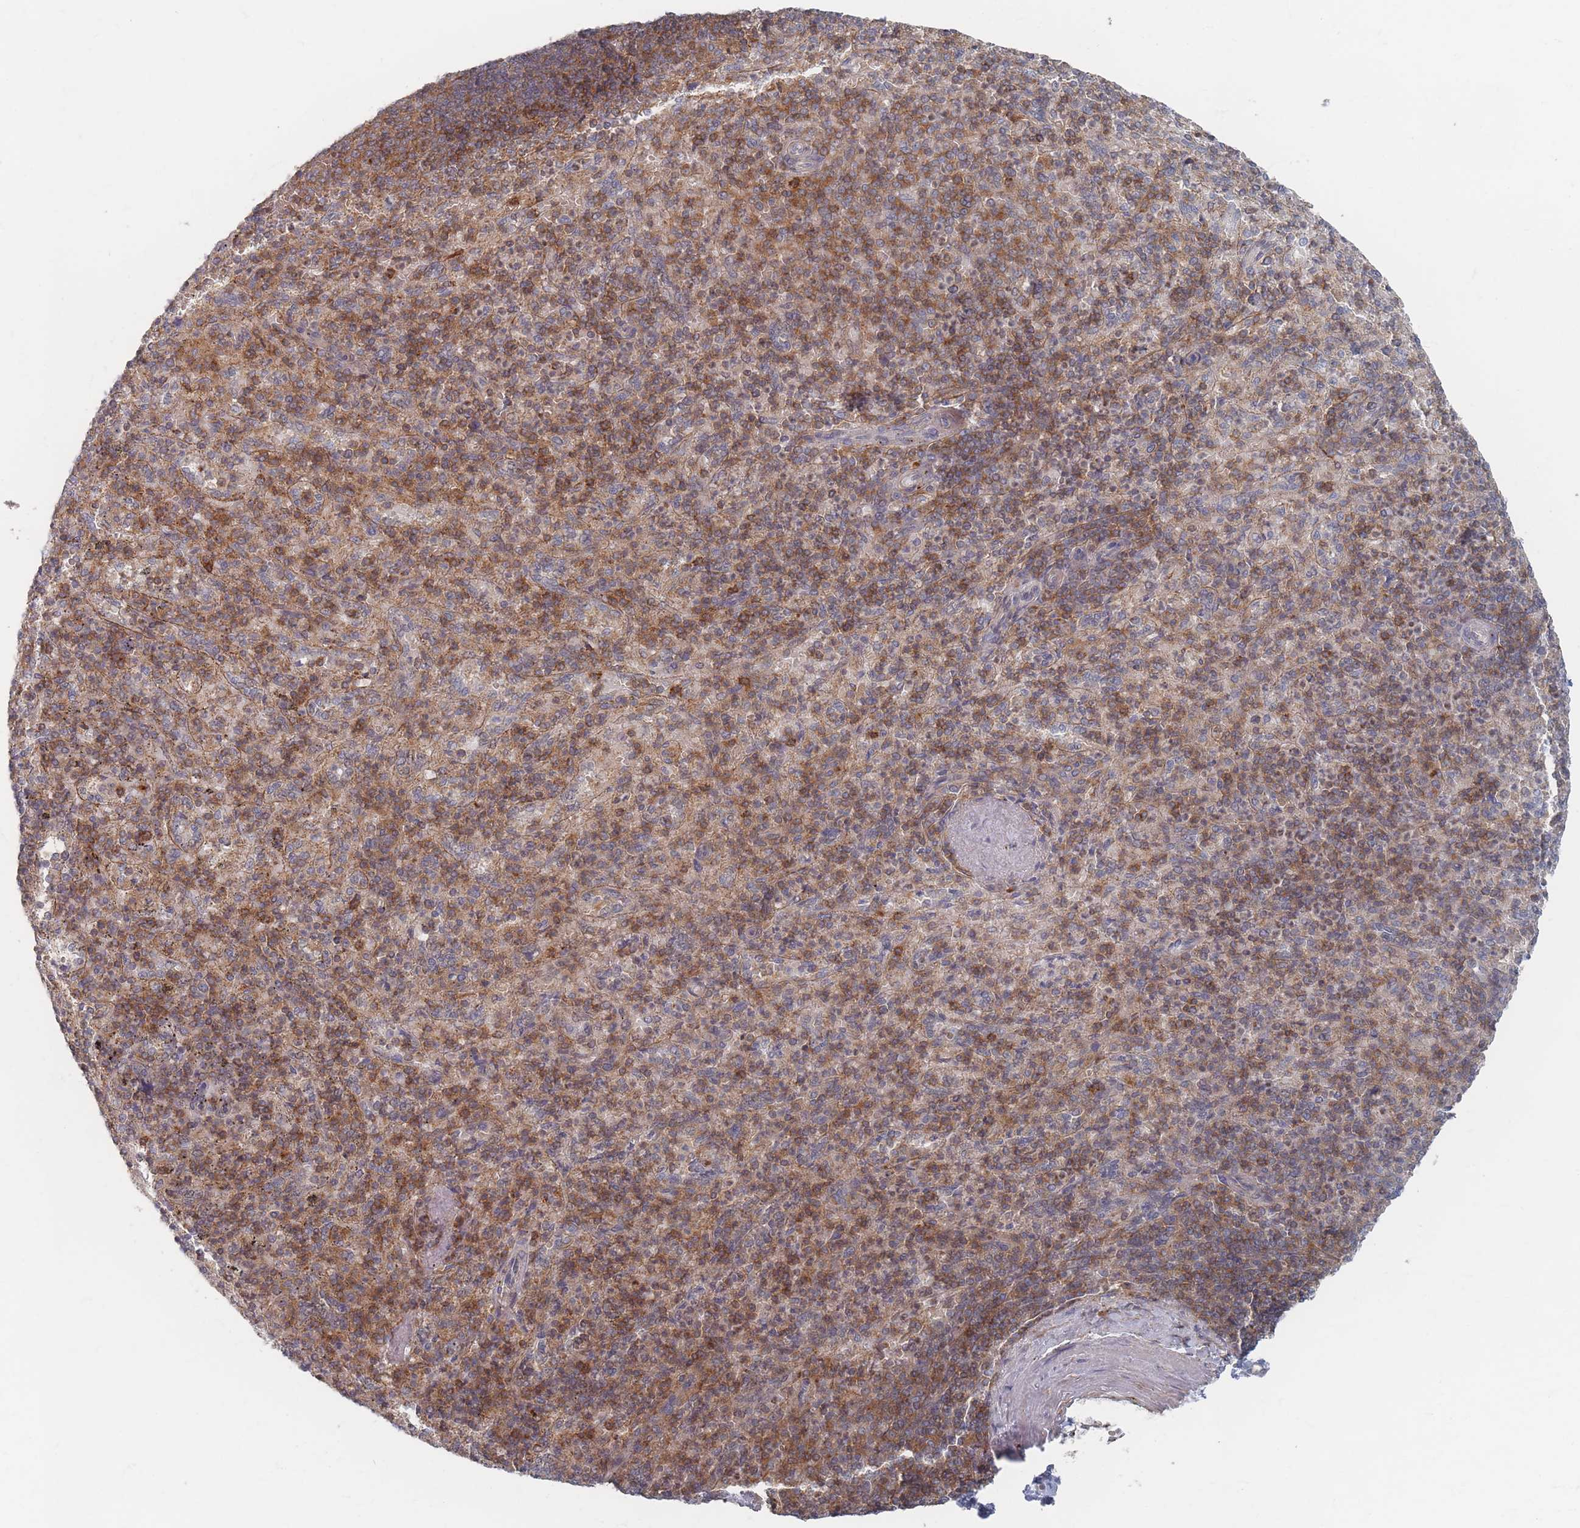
{"staining": {"intensity": "moderate", "quantity": "25%-75%", "location": "cytoplasmic/membranous"}, "tissue": "spleen", "cell_type": "Cells in red pulp", "image_type": "normal", "snomed": [{"axis": "morphology", "description": "Normal tissue, NOS"}, {"axis": "topography", "description": "Spleen"}], "caption": "Immunohistochemical staining of normal spleen shows 25%-75% levels of moderate cytoplasmic/membranous protein staining in about 25%-75% of cells in red pulp.", "gene": "ZKSCAN7", "patient": {"sex": "male", "age": 82}}